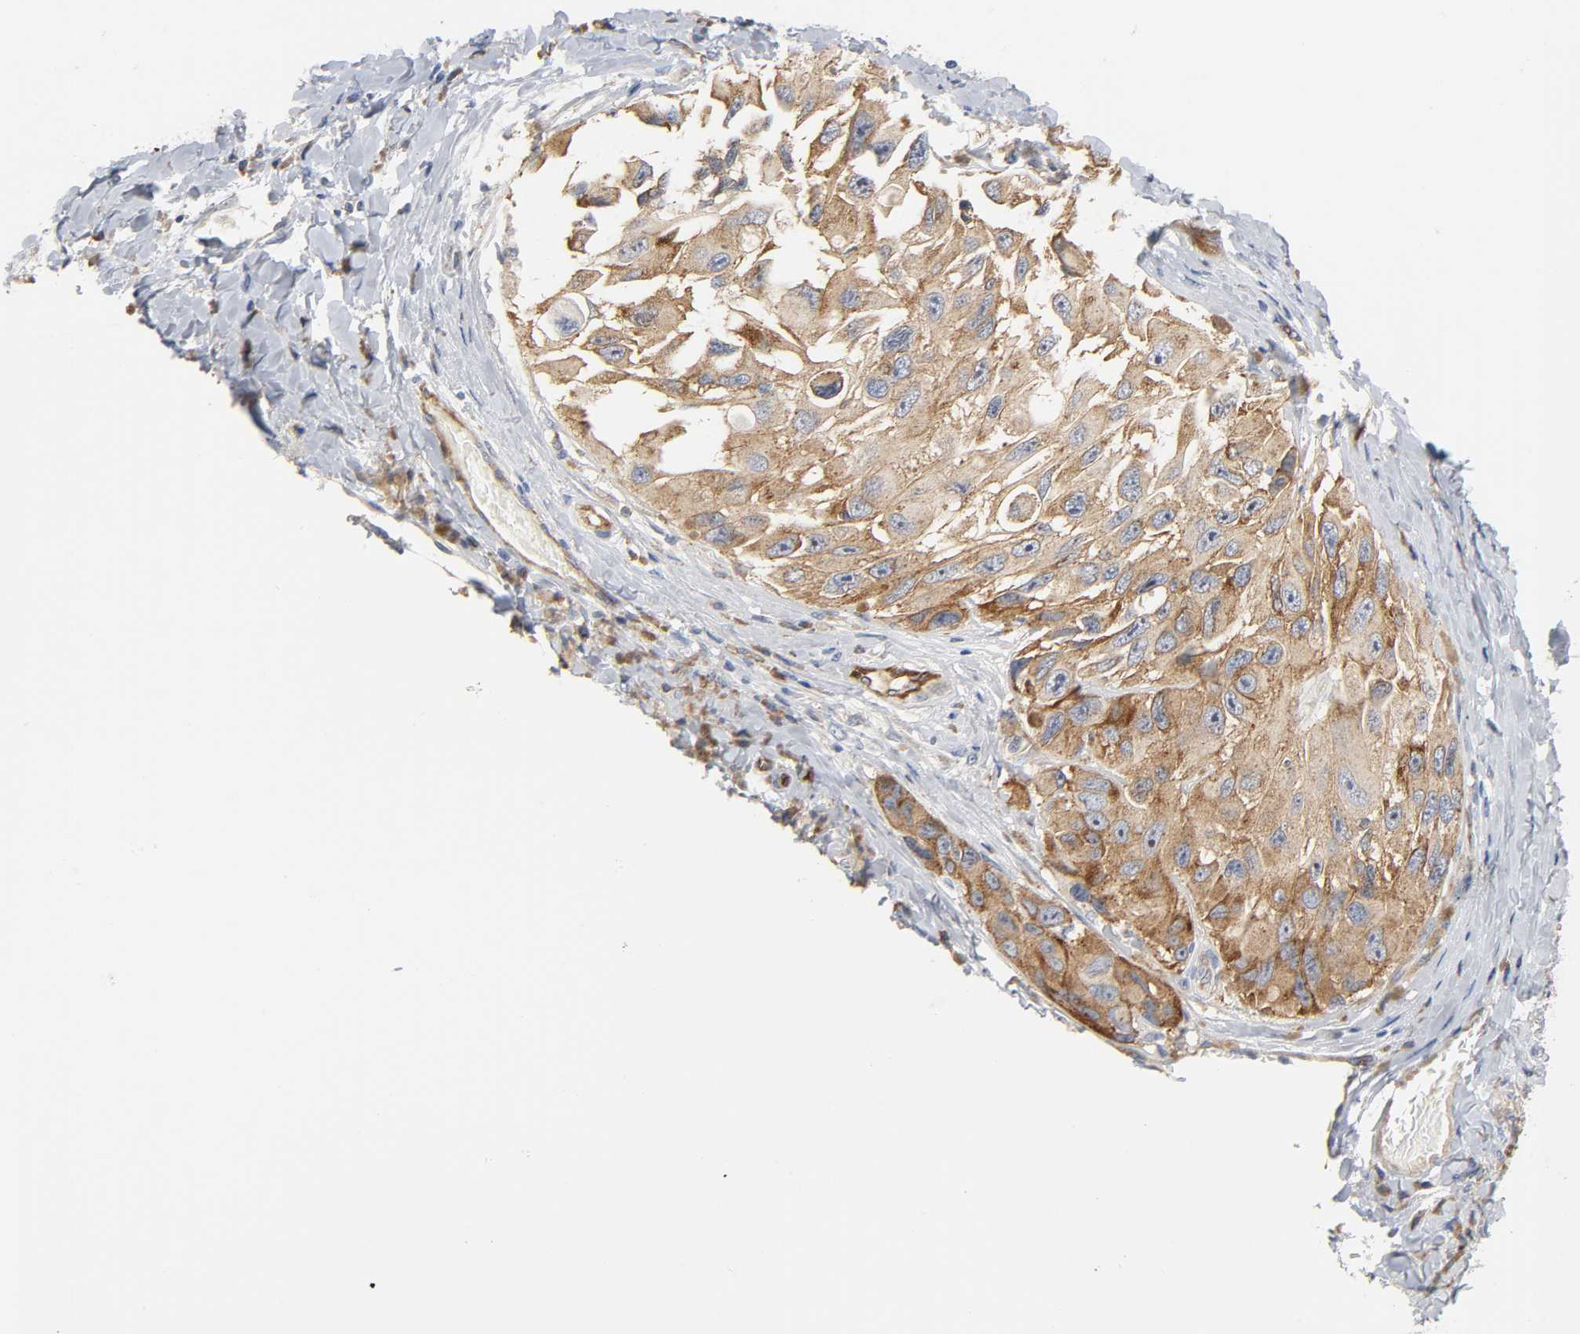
{"staining": {"intensity": "moderate", "quantity": ">75%", "location": "cytoplasmic/membranous"}, "tissue": "melanoma", "cell_type": "Tumor cells", "image_type": "cancer", "snomed": [{"axis": "morphology", "description": "Malignant melanoma, NOS"}, {"axis": "topography", "description": "Skin"}], "caption": "The histopathology image reveals staining of malignant melanoma, revealing moderate cytoplasmic/membranous protein expression (brown color) within tumor cells.", "gene": "CD2AP", "patient": {"sex": "female", "age": 73}}